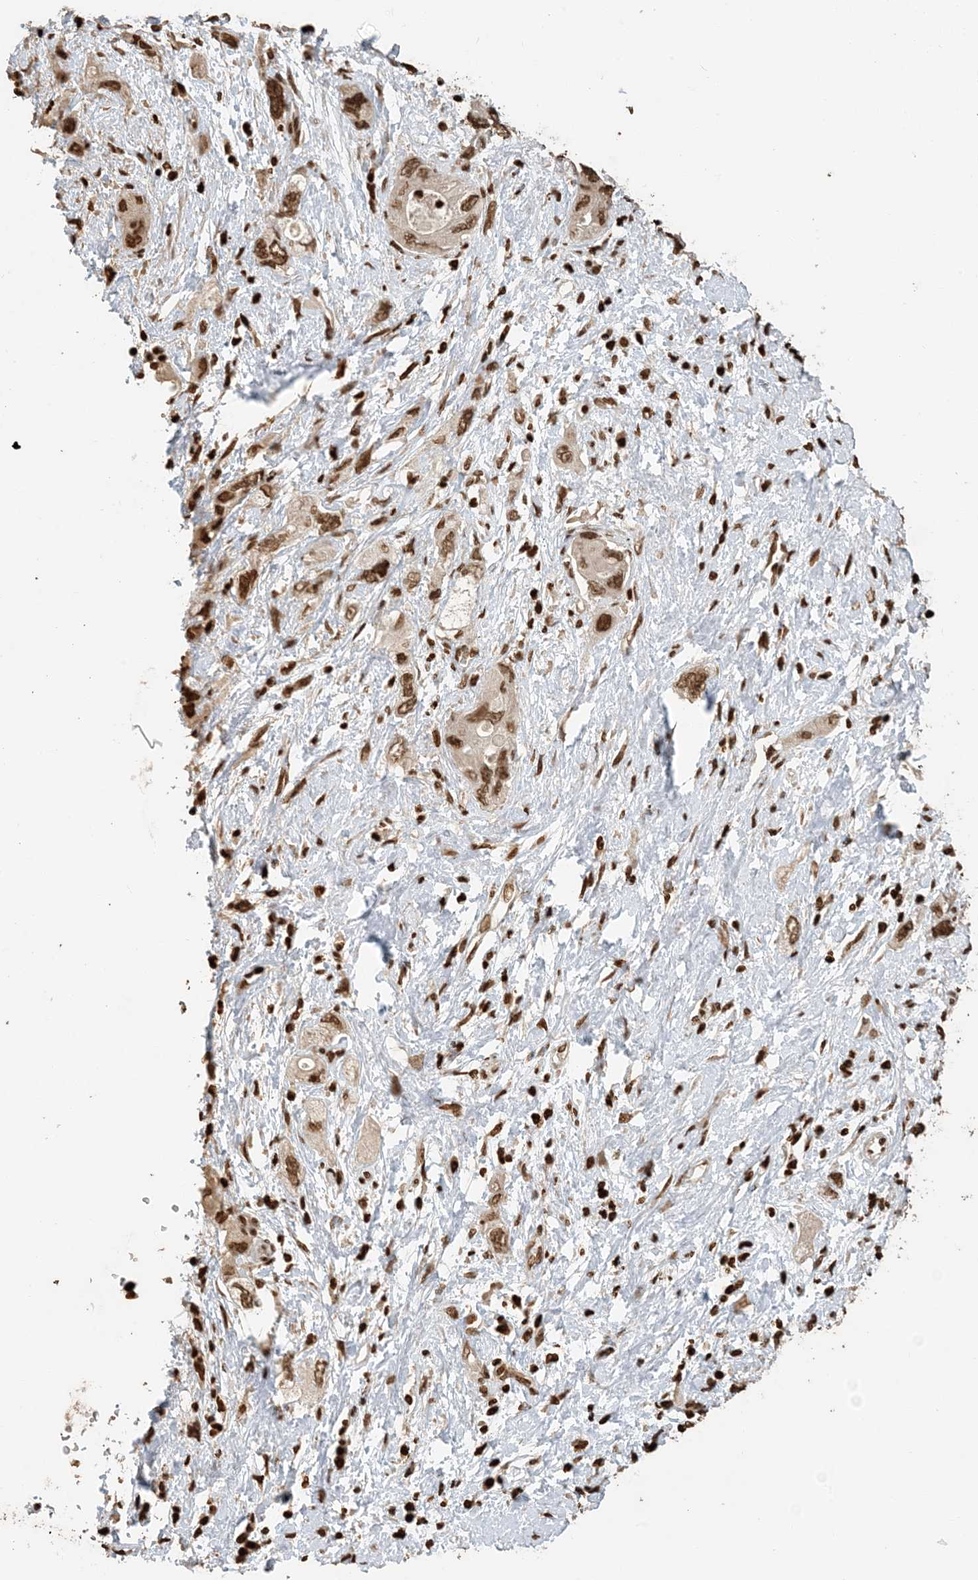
{"staining": {"intensity": "moderate", "quantity": ">75%", "location": "nuclear"}, "tissue": "pancreatic cancer", "cell_type": "Tumor cells", "image_type": "cancer", "snomed": [{"axis": "morphology", "description": "Adenocarcinoma, NOS"}, {"axis": "topography", "description": "Pancreas"}], "caption": "A brown stain highlights moderate nuclear staining of a protein in pancreatic cancer tumor cells.", "gene": "H3-3B", "patient": {"sex": "female", "age": 73}}